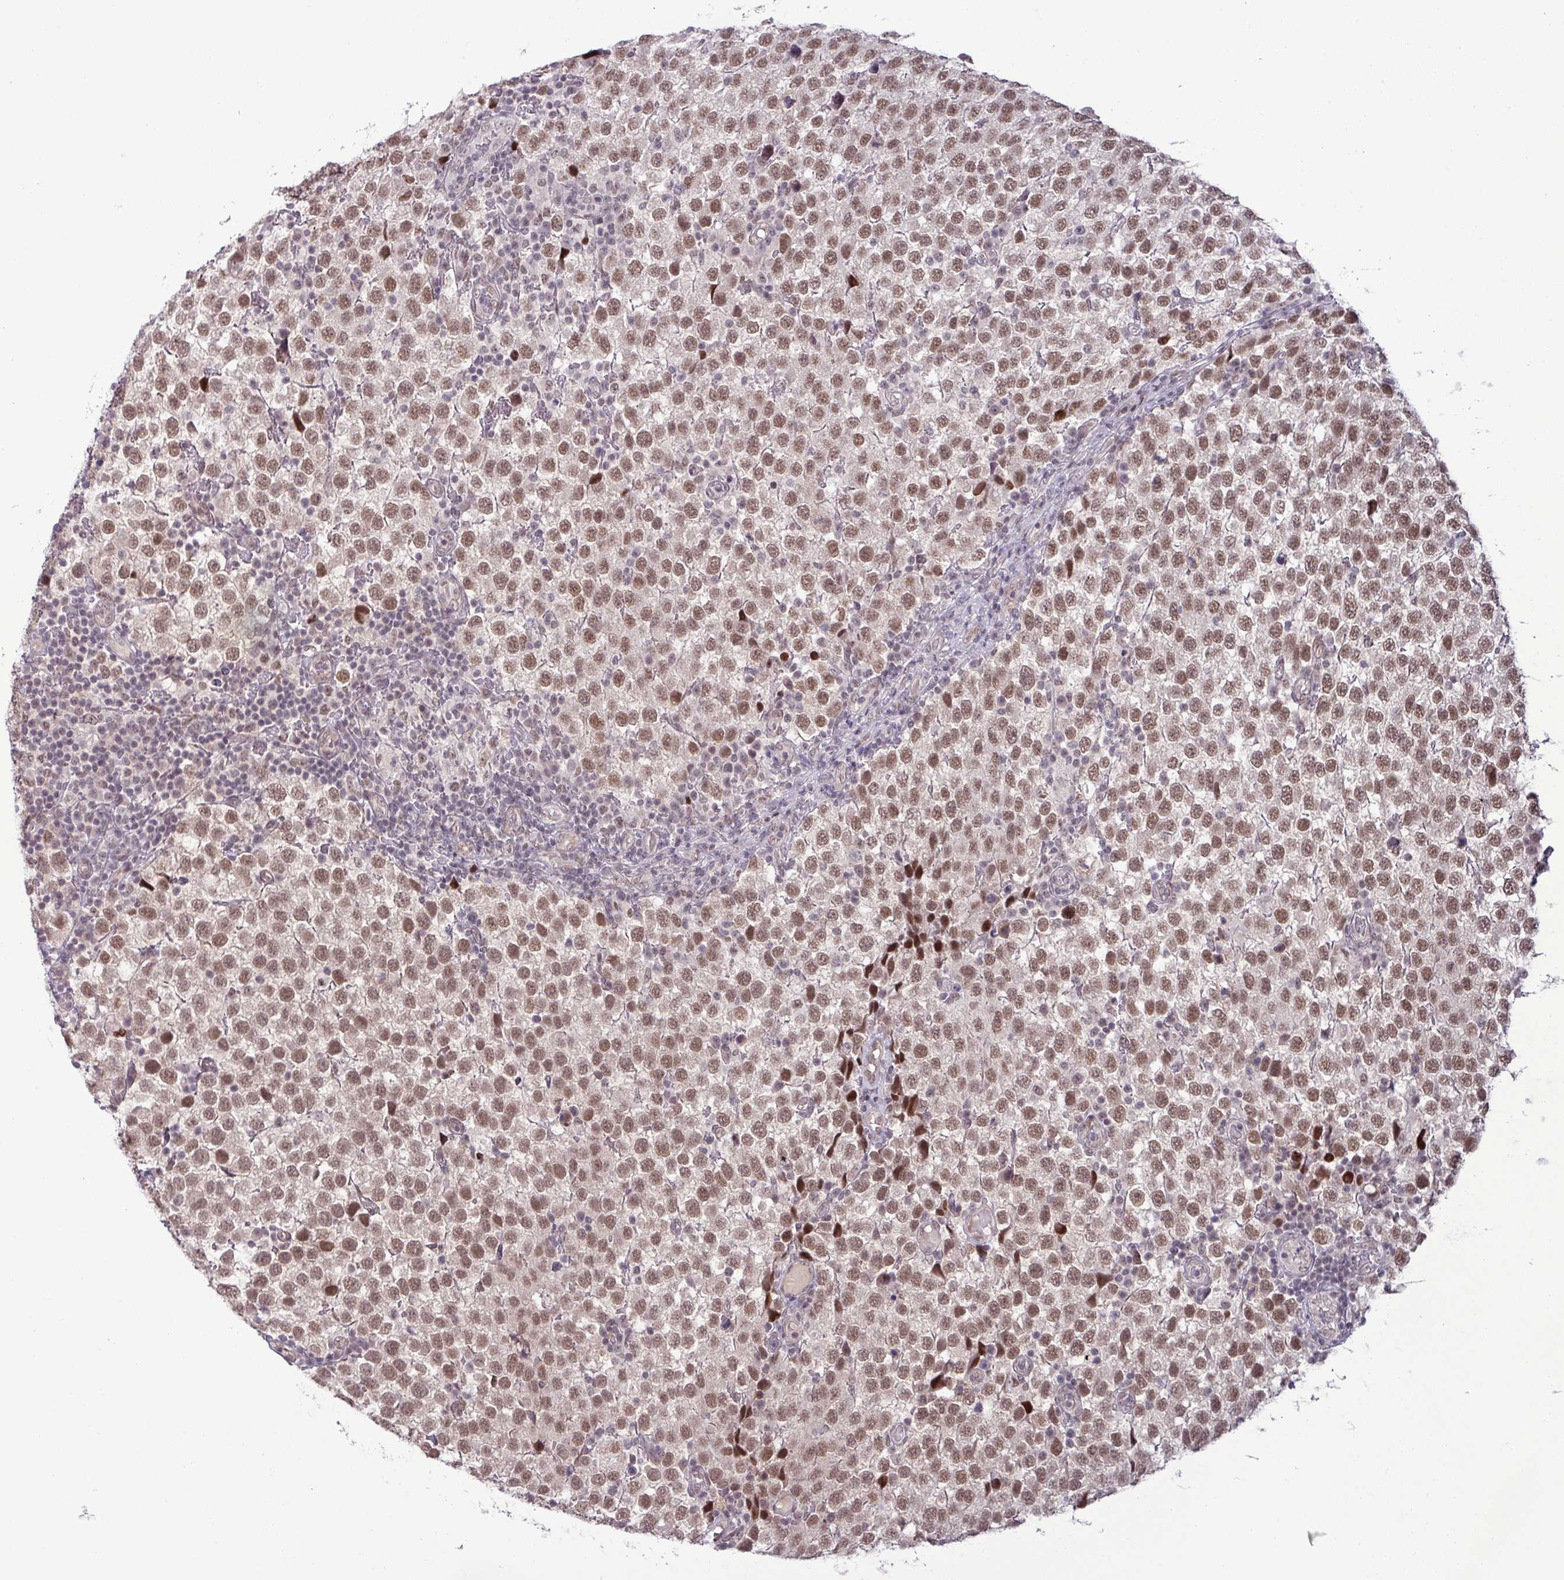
{"staining": {"intensity": "moderate", "quantity": ">75%", "location": "nuclear"}, "tissue": "testis cancer", "cell_type": "Tumor cells", "image_type": "cancer", "snomed": [{"axis": "morphology", "description": "Seminoma, NOS"}, {"axis": "topography", "description": "Testis"}], "caption": "Immunohistochemical staining of seminoma (testis) demonstrates medium levels of moderate nuclear protein positivity in approximately >75% of tumor cells. (brown staining indicates protein expression, while blue staining denotes nuclei).", "gene": "PTPN20", "patient": {"sex": "male", "age": 34}}